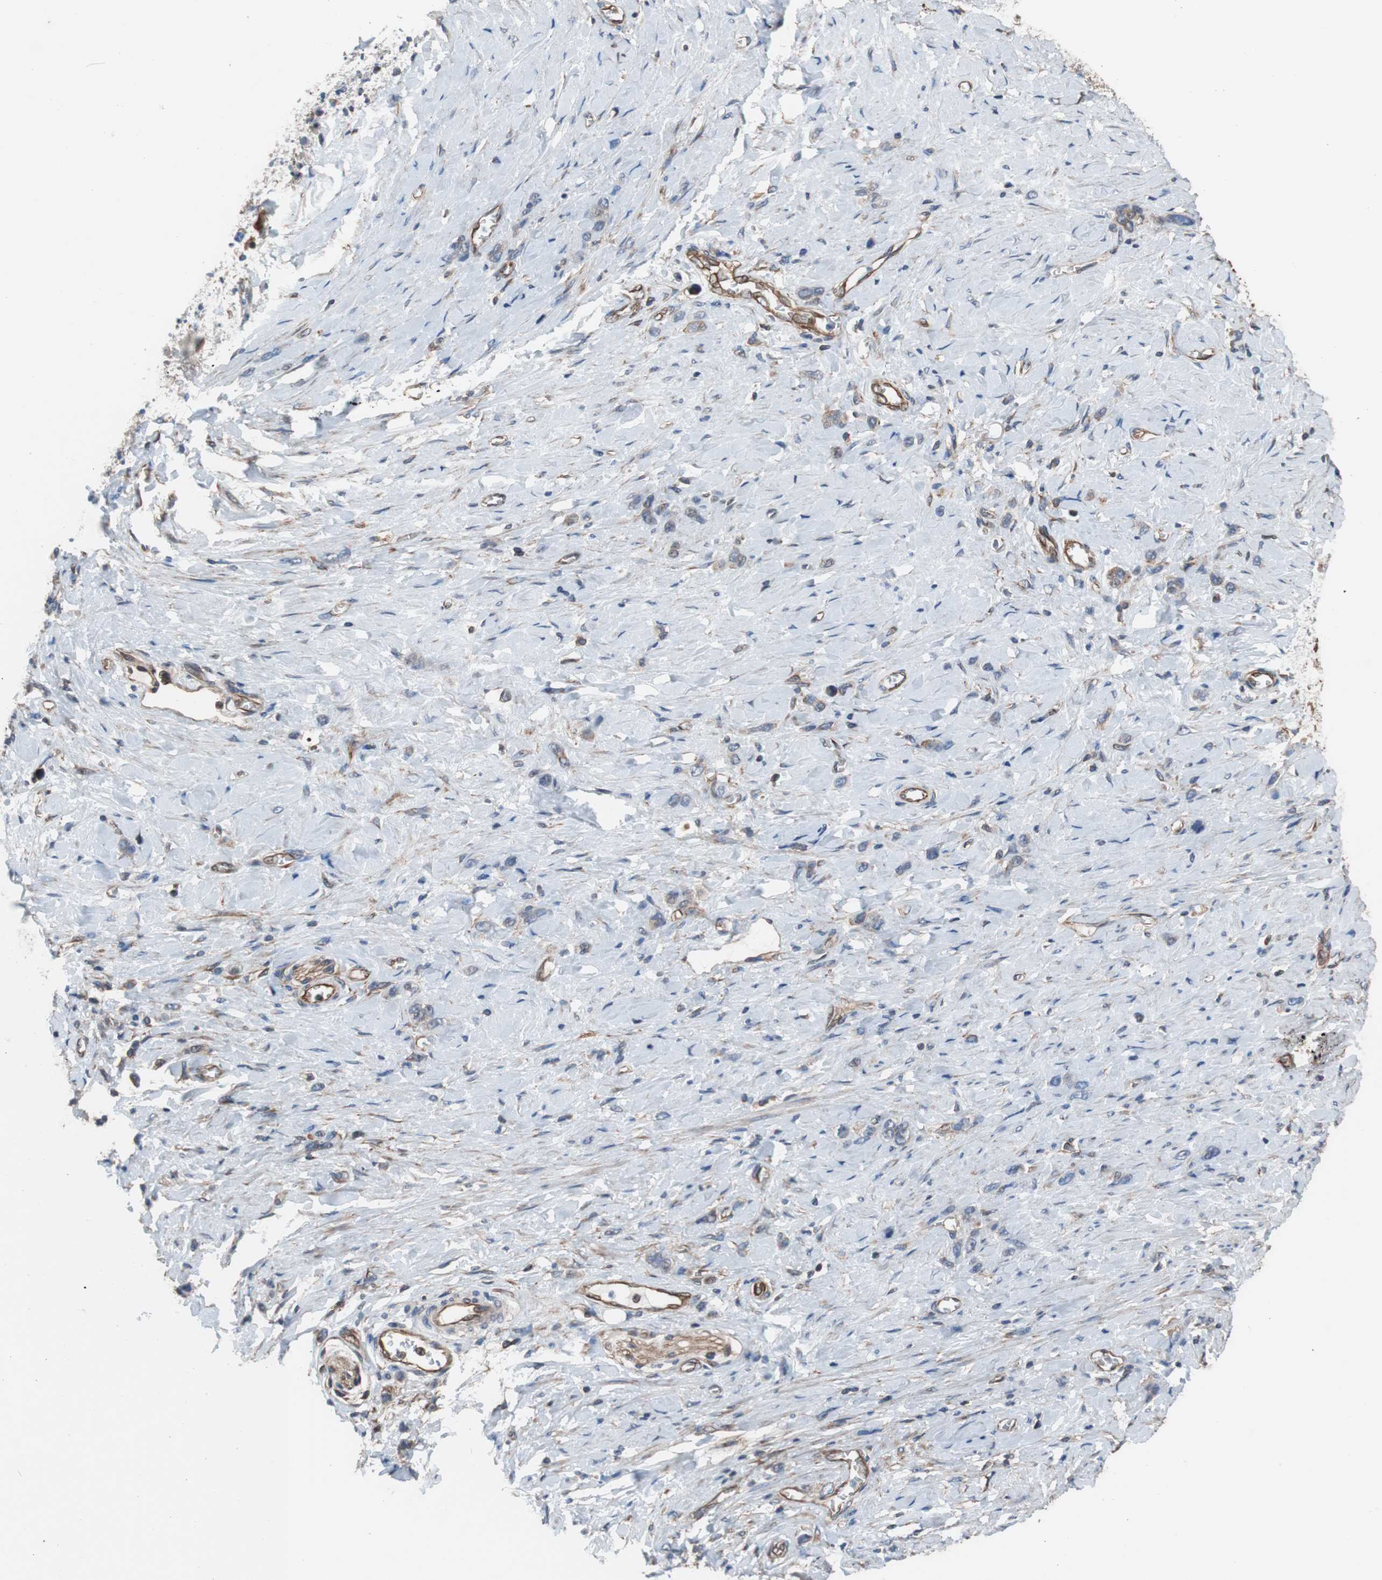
{"staining": {"intensity": "weak", "quantity": "<25%", "location": "cytoplasmic/membranous"}, "tissue": "stomach cancer", "cell_type": "Tumor cells", "image_type": "cancer", "snomed": [{"axis": "morphology", "description": "Normal tissue, NOS"}, {"axis": "morphology", "description": "Adenocarcinoma, NOS"}, {"axis": "morphology", "description": "Adenocarcinoma, High grade"}, {"axis": "topography", "description": "Stomach, upper"}, {"axis": "topography", "description": "Stomach"}], "caption": "A photomicrograph of stomach cancer stained for a protein displays no brown staining in tumor cells.", "gene": "KIF3B", "patient": {"sex": "female", "age": 65}}